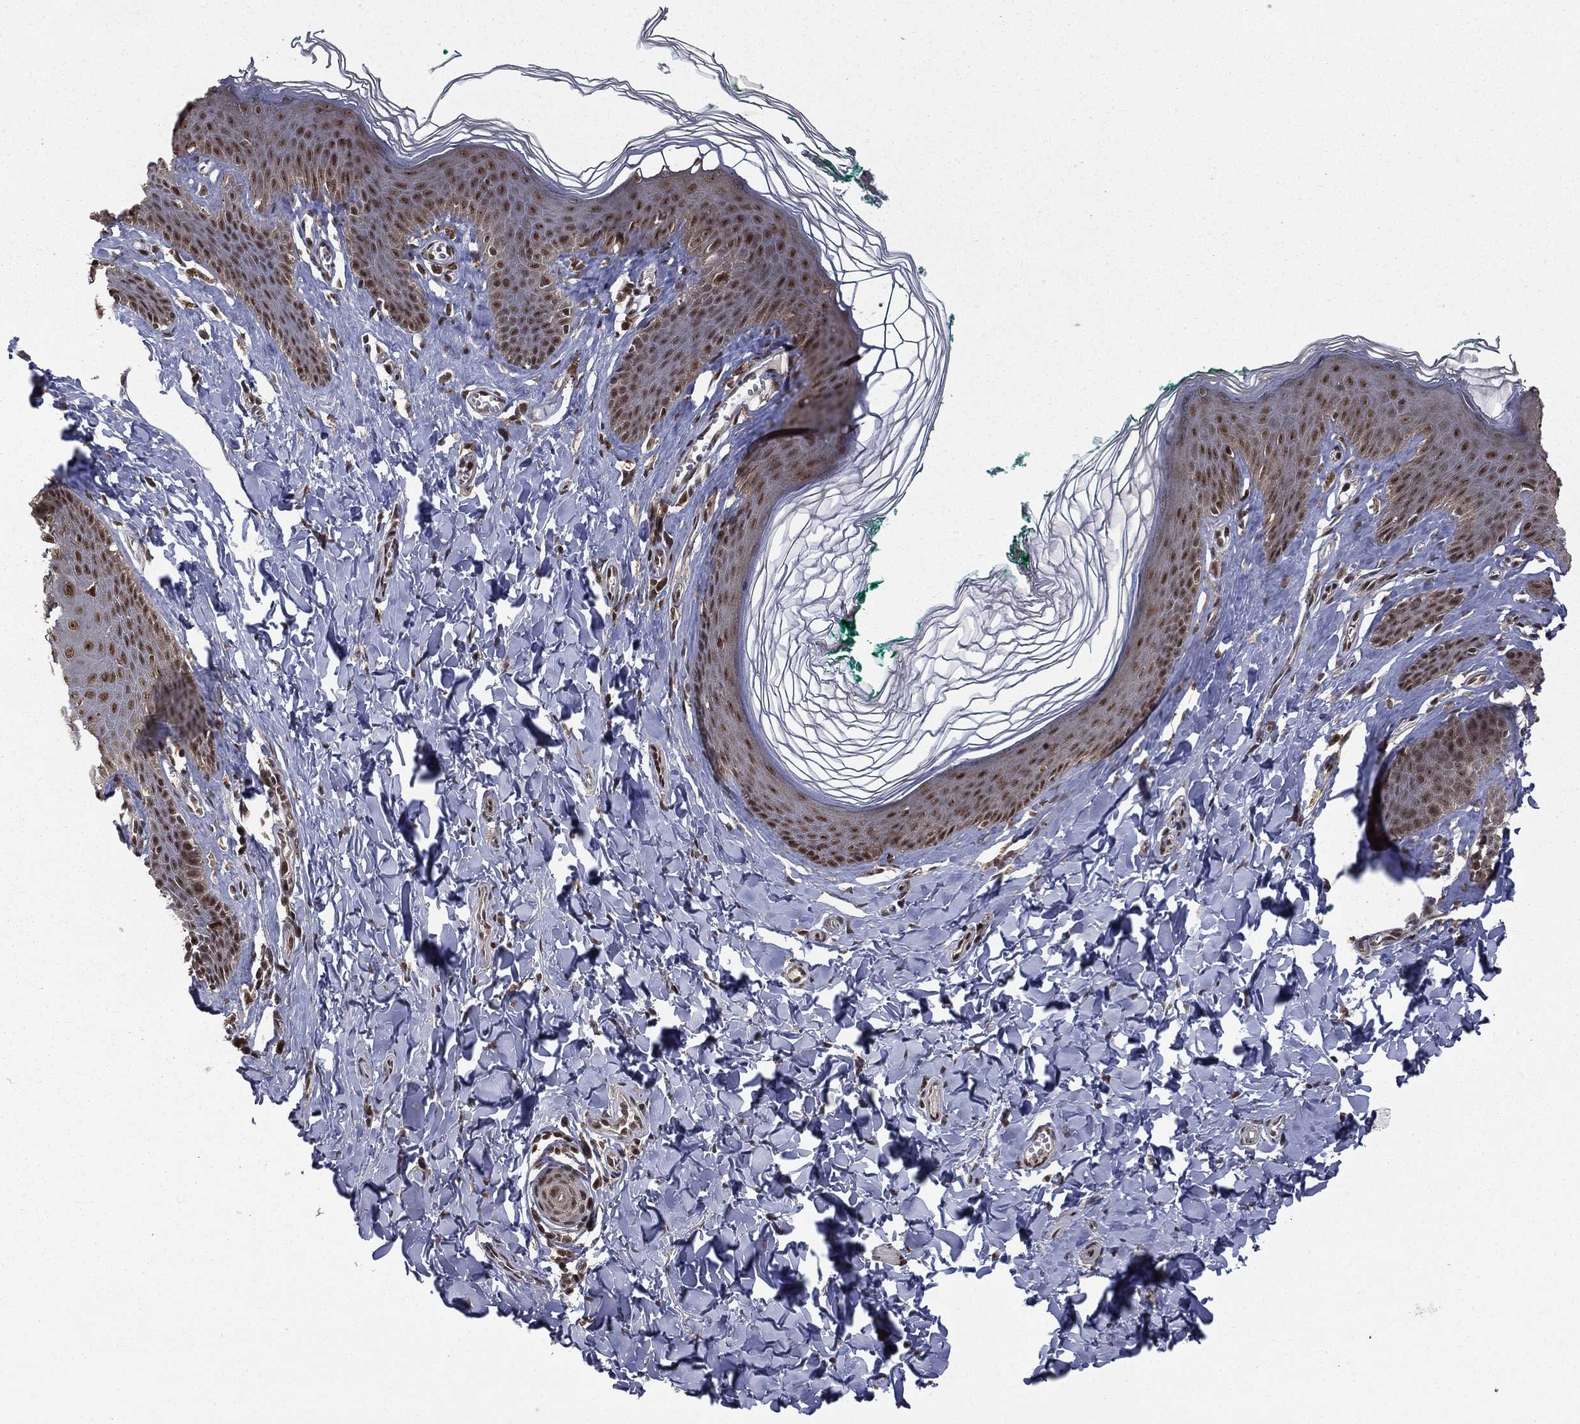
{"staining": {"intensity": "moderate", "quantity": ">75%", "location": "nuclear"}, "tissue": "skin", "cell_type": "Epidermal cells", "image_type": "normal", "snomed": [{"axis": "morphology", "description": "Normal tissue, NOS"}, {"axis": "topography", "description": "Vulva"}], "caption": "Brown immunohistochemical staining in benign human skin displays moderate nuclear positivity in approximately >75% of epidermal cells.", "gene": "JMJD6", "patient": {"sex": "female", "age": 66}}